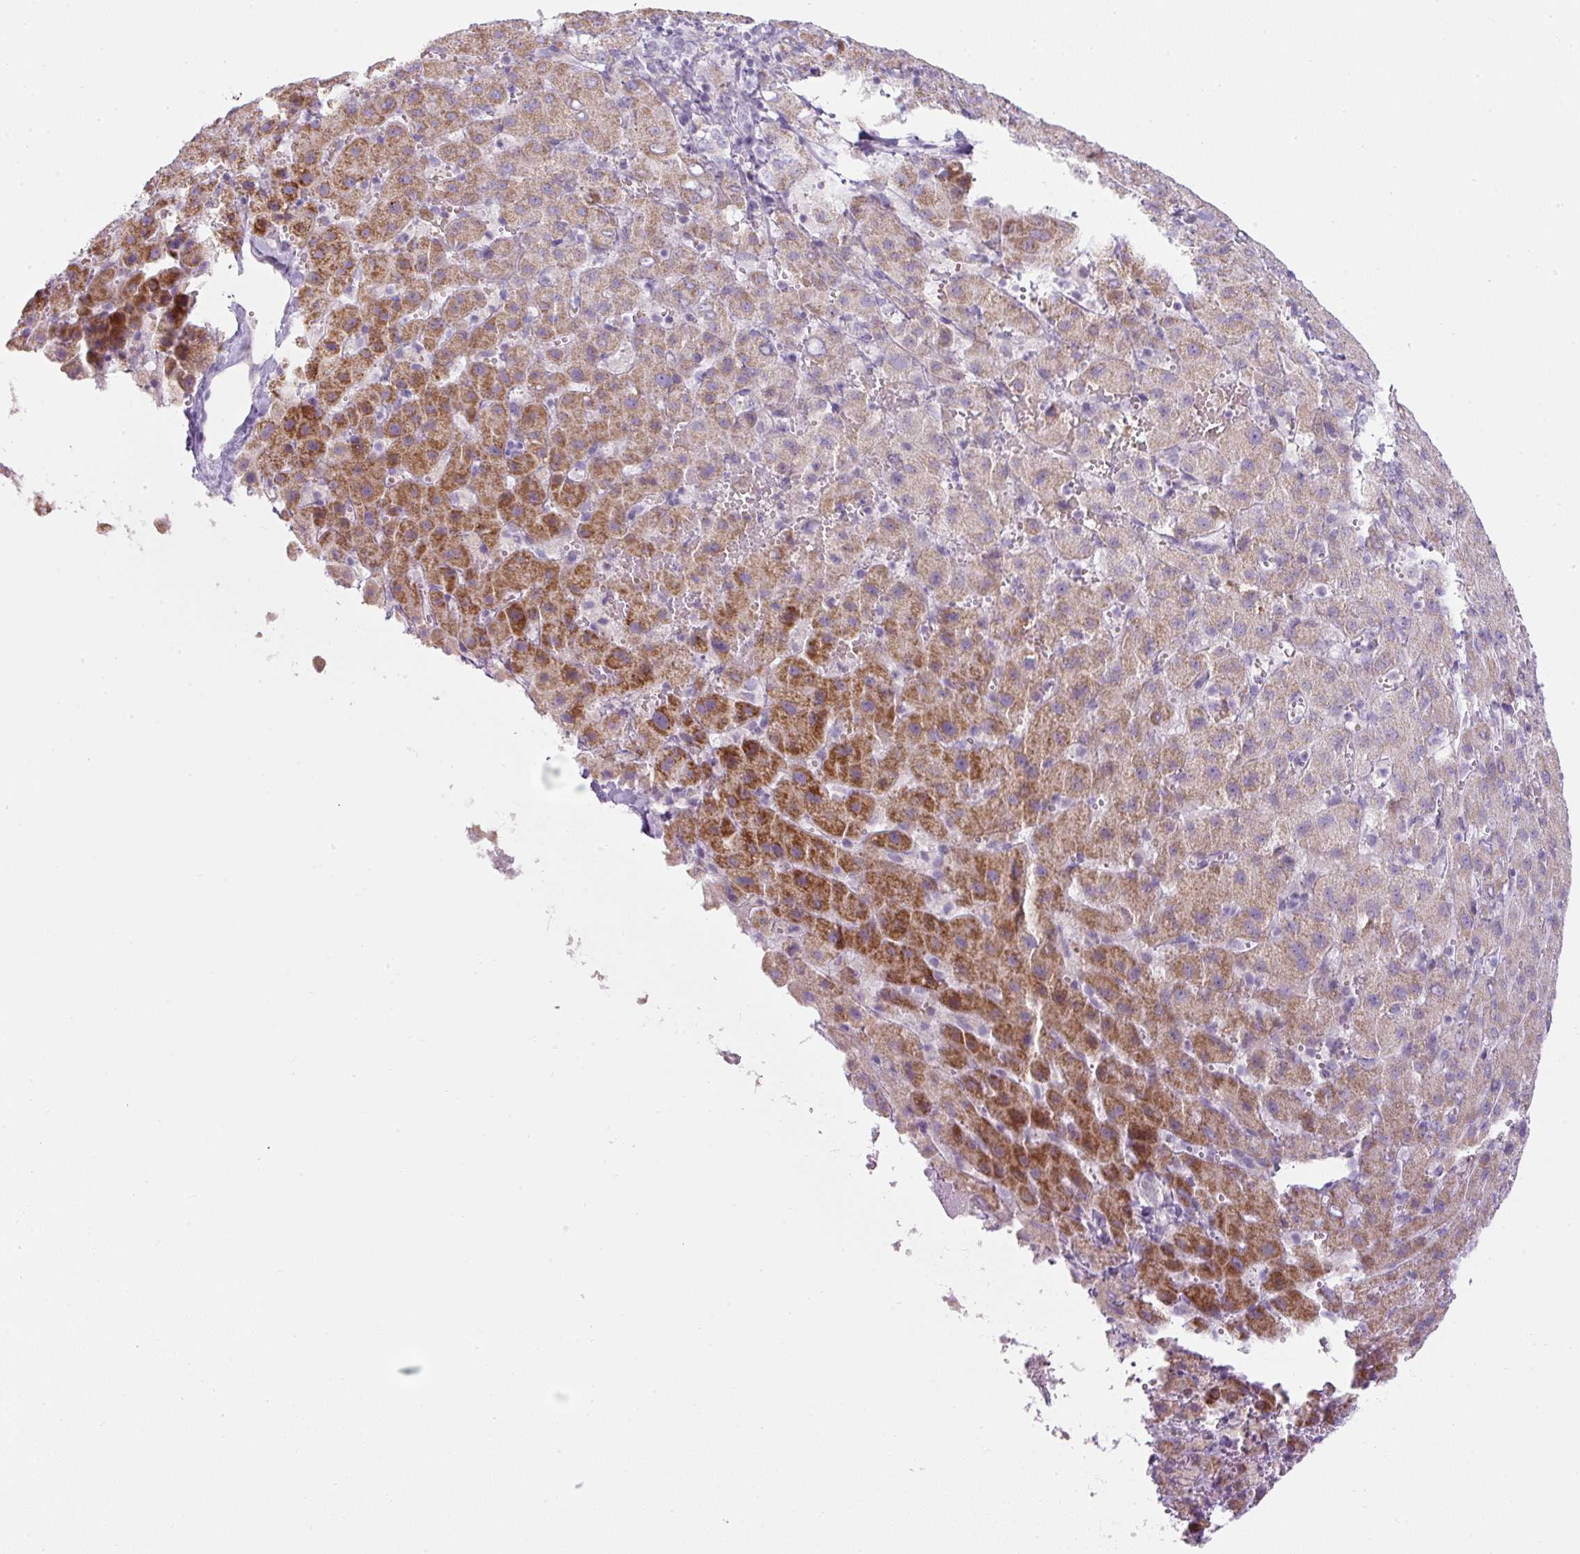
{"staining": {"intensity": "strong", "quantity": "<25%", "location": "cytoplasmic/membranous"}, "tissue": "liver cancer", "cell_type": "Tumor cells", "image_type": "cancer", "snomed": [{"axis": "morphology", "description": "Carcinoma, Hepatocellular, NOS"}, {"axis": "topography", "description": "Liver"}], "caption": "Protein expression analysis of hepatocellular carcinoma (liver) demonstrates strong cytoplasmic/membranous expression in approximately <25% of tumor cells. Immunohistochemistry (ihc) stains the protein in brown and the nuclei are stained blue.", "gene": "FGFBP3", "patient": {"sex": "female", "age": 58}}